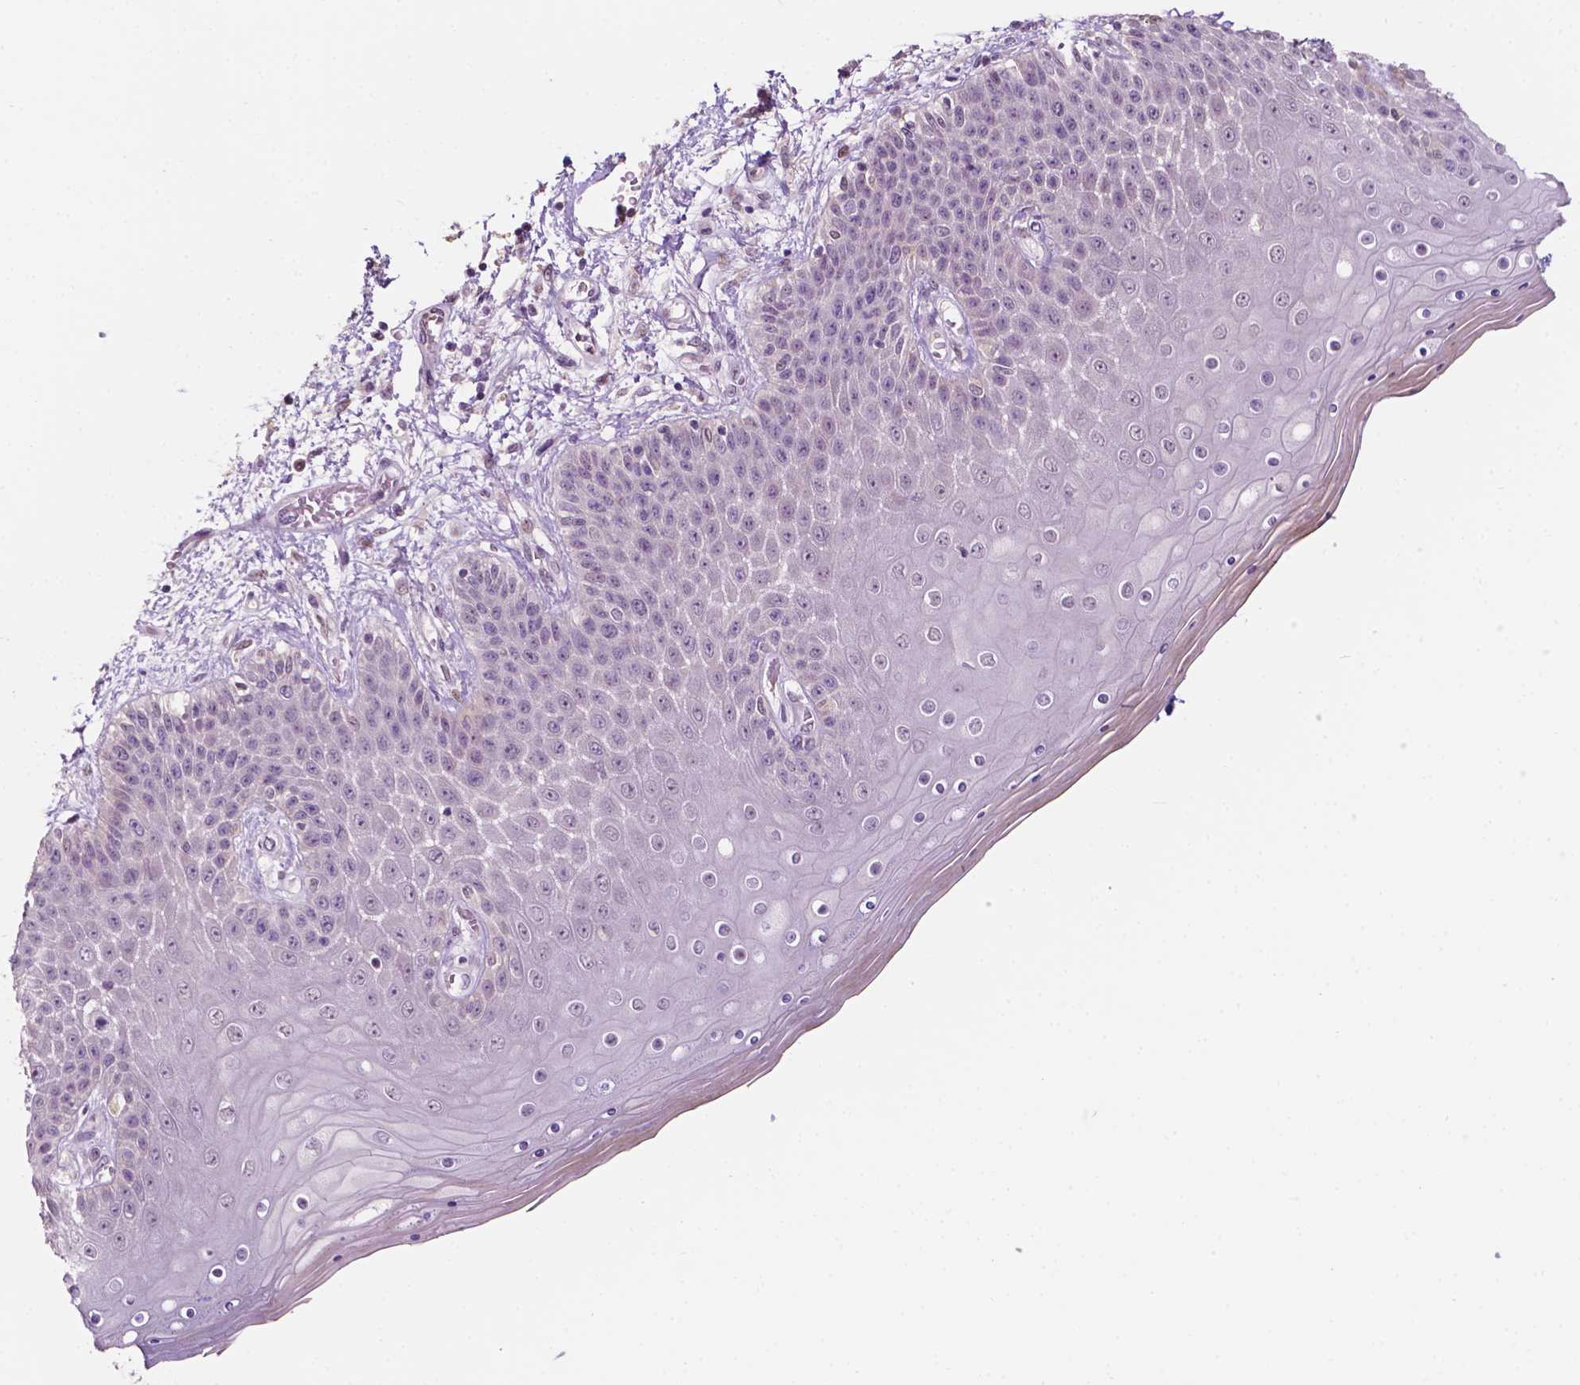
{"staining": {"intensity": "negative", "quantity": "none", "location": "none"}, "tissue": "skin", "cell_type": "Epidermal cells", "image_type": "normal", "snomed": [{"axis": "morphology", "description": "Normal tissue, NOS"}, {"axis": "topography", "description": "Anal"}], "caption": "This is an immunohistochemistry (IHC) photomicrograph of normal human skin. There is no positivity in epidermal cells.", "gene": "TM6SF2", "patient": {"sex": "female", "age": 46}}